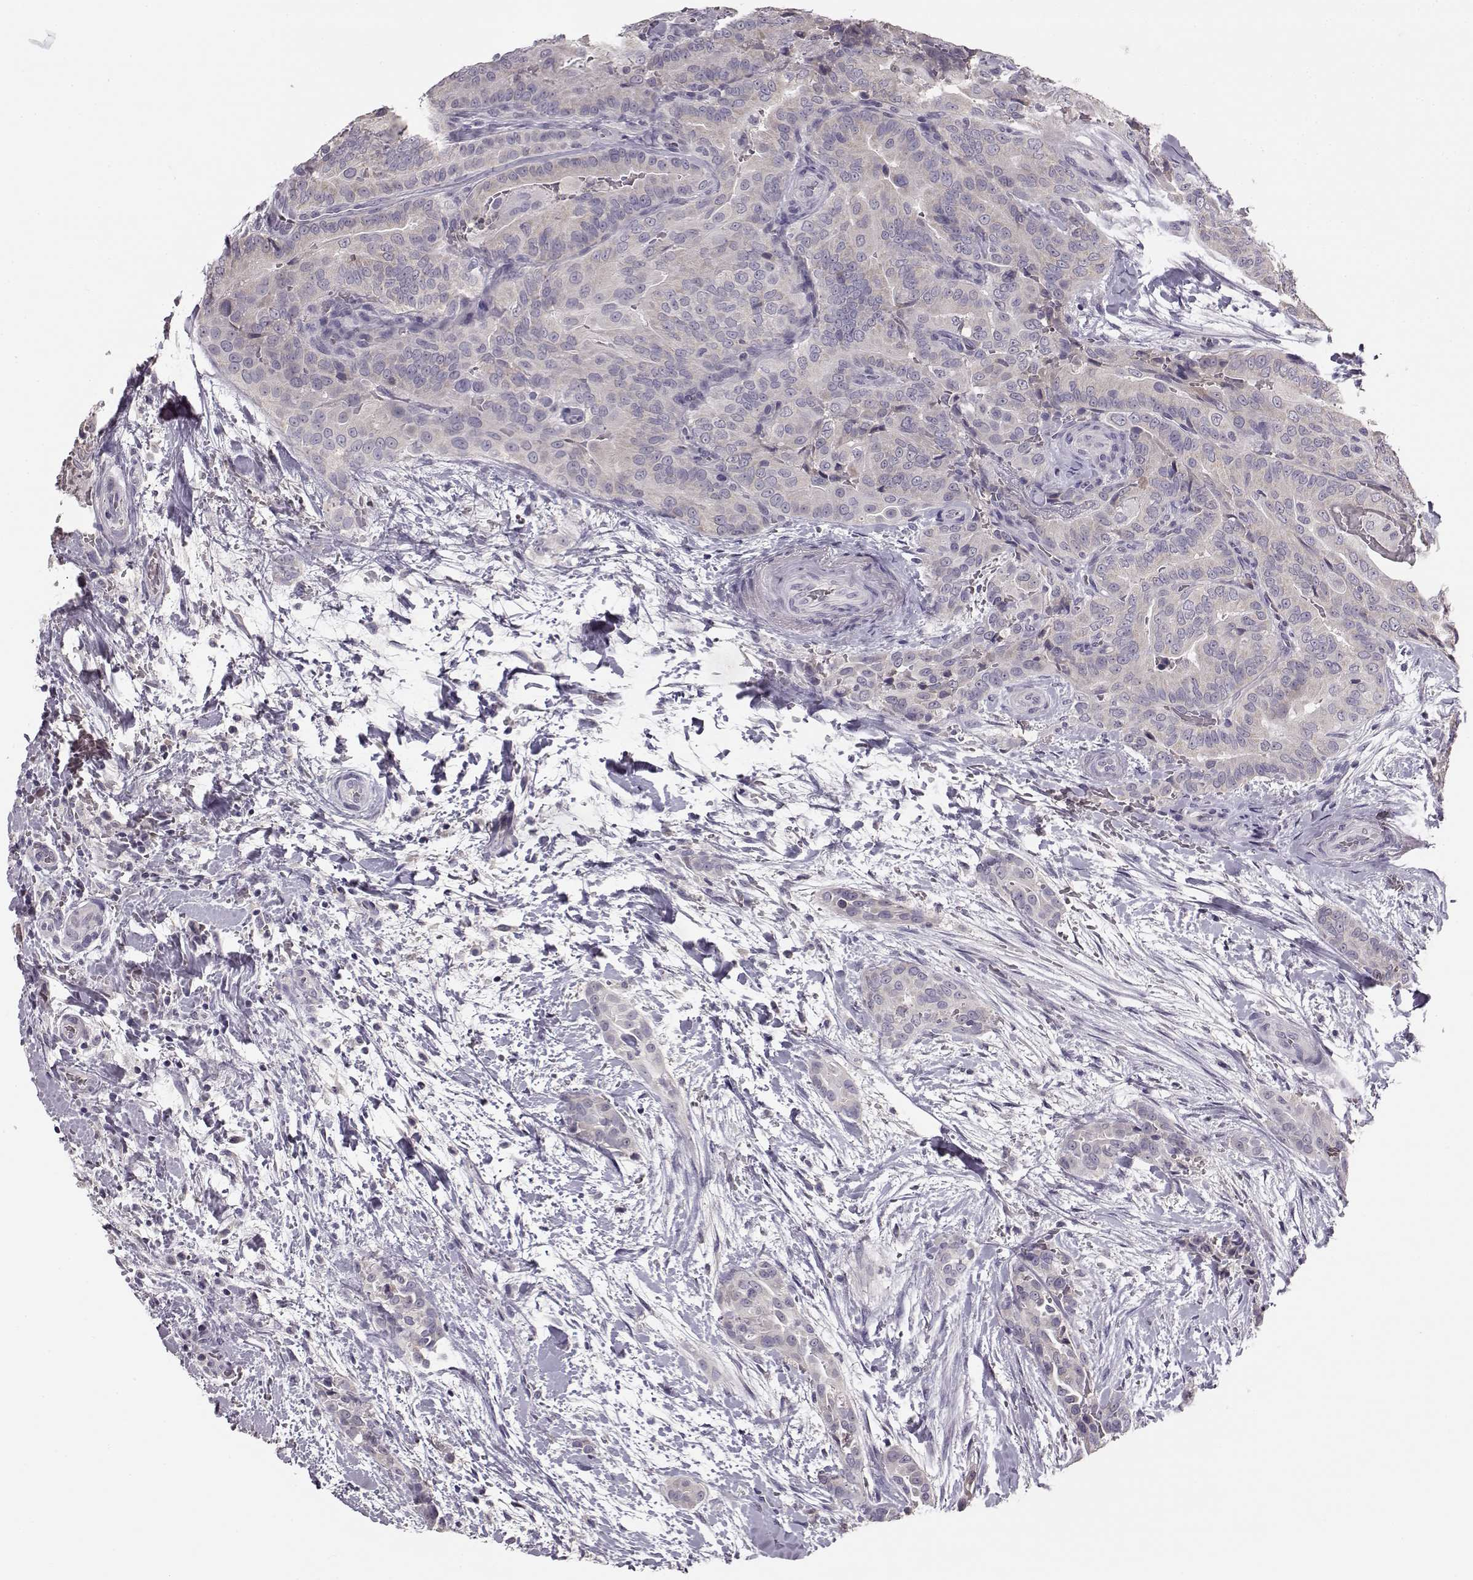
{"staining": {"intensity": "weak", "quantity": "<25%", "location": "cytoplasmic/membranous"}, "tissue": "thyroid cancer", "cell_type": "Tumor cells", "image_type": "cancer", "snomed": [{"axis": "morphology", "description": "Papillary adenocarcinoma, NOS"}, {"axis": "topography", "description": "Thyroid gland"}], "caption": "Immunohistochemistry image of neoplastic tissue: thyroid cancer stained with DAB exhibits no significant protein staining in tumor cells.", "gene": "BFSP2", "patient": {"sex": "male", "age": 61}}